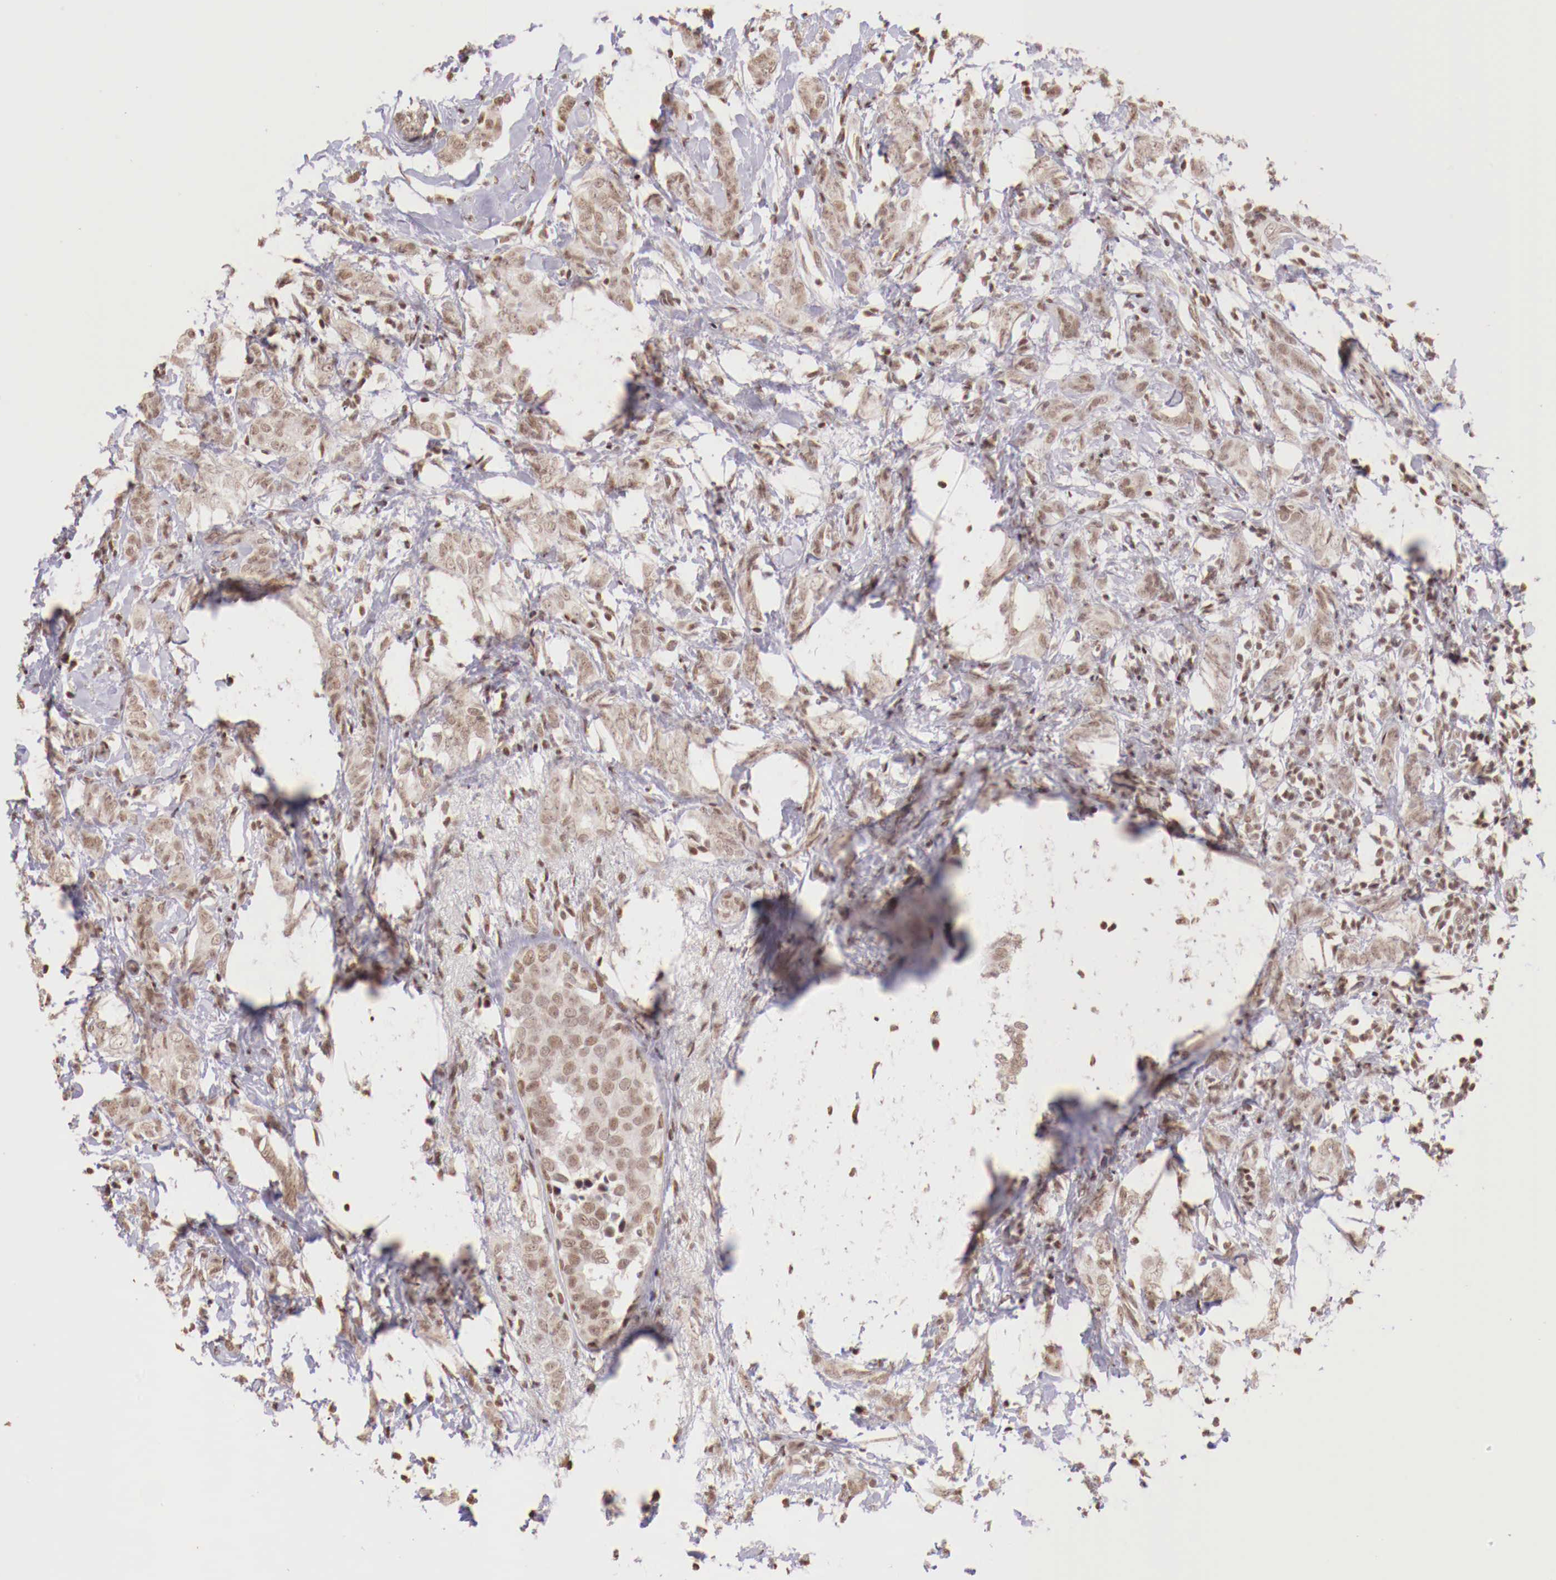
{"staining": {"intensity": "weak", "quantity": ">75%", "location": "nuclear"}, "tissue": "breast cancer", "cell_type": "Tumor cells", "image_type": "cancer", "snomed": [{"axis": "morphology", "description": "Duct carcinoma"}, {"axis": "topography", "description": "Breast"}], "caption": "Immunohistochemistry (IHC) photomicrograph of human breast intraductal carcinoma stained for a protein (brown), which demonstrates low levels of weak nuclear positivity in about >75% of tumor cells.", "gene": "SP1", "patient": {"sex": "female", "age": 53}}